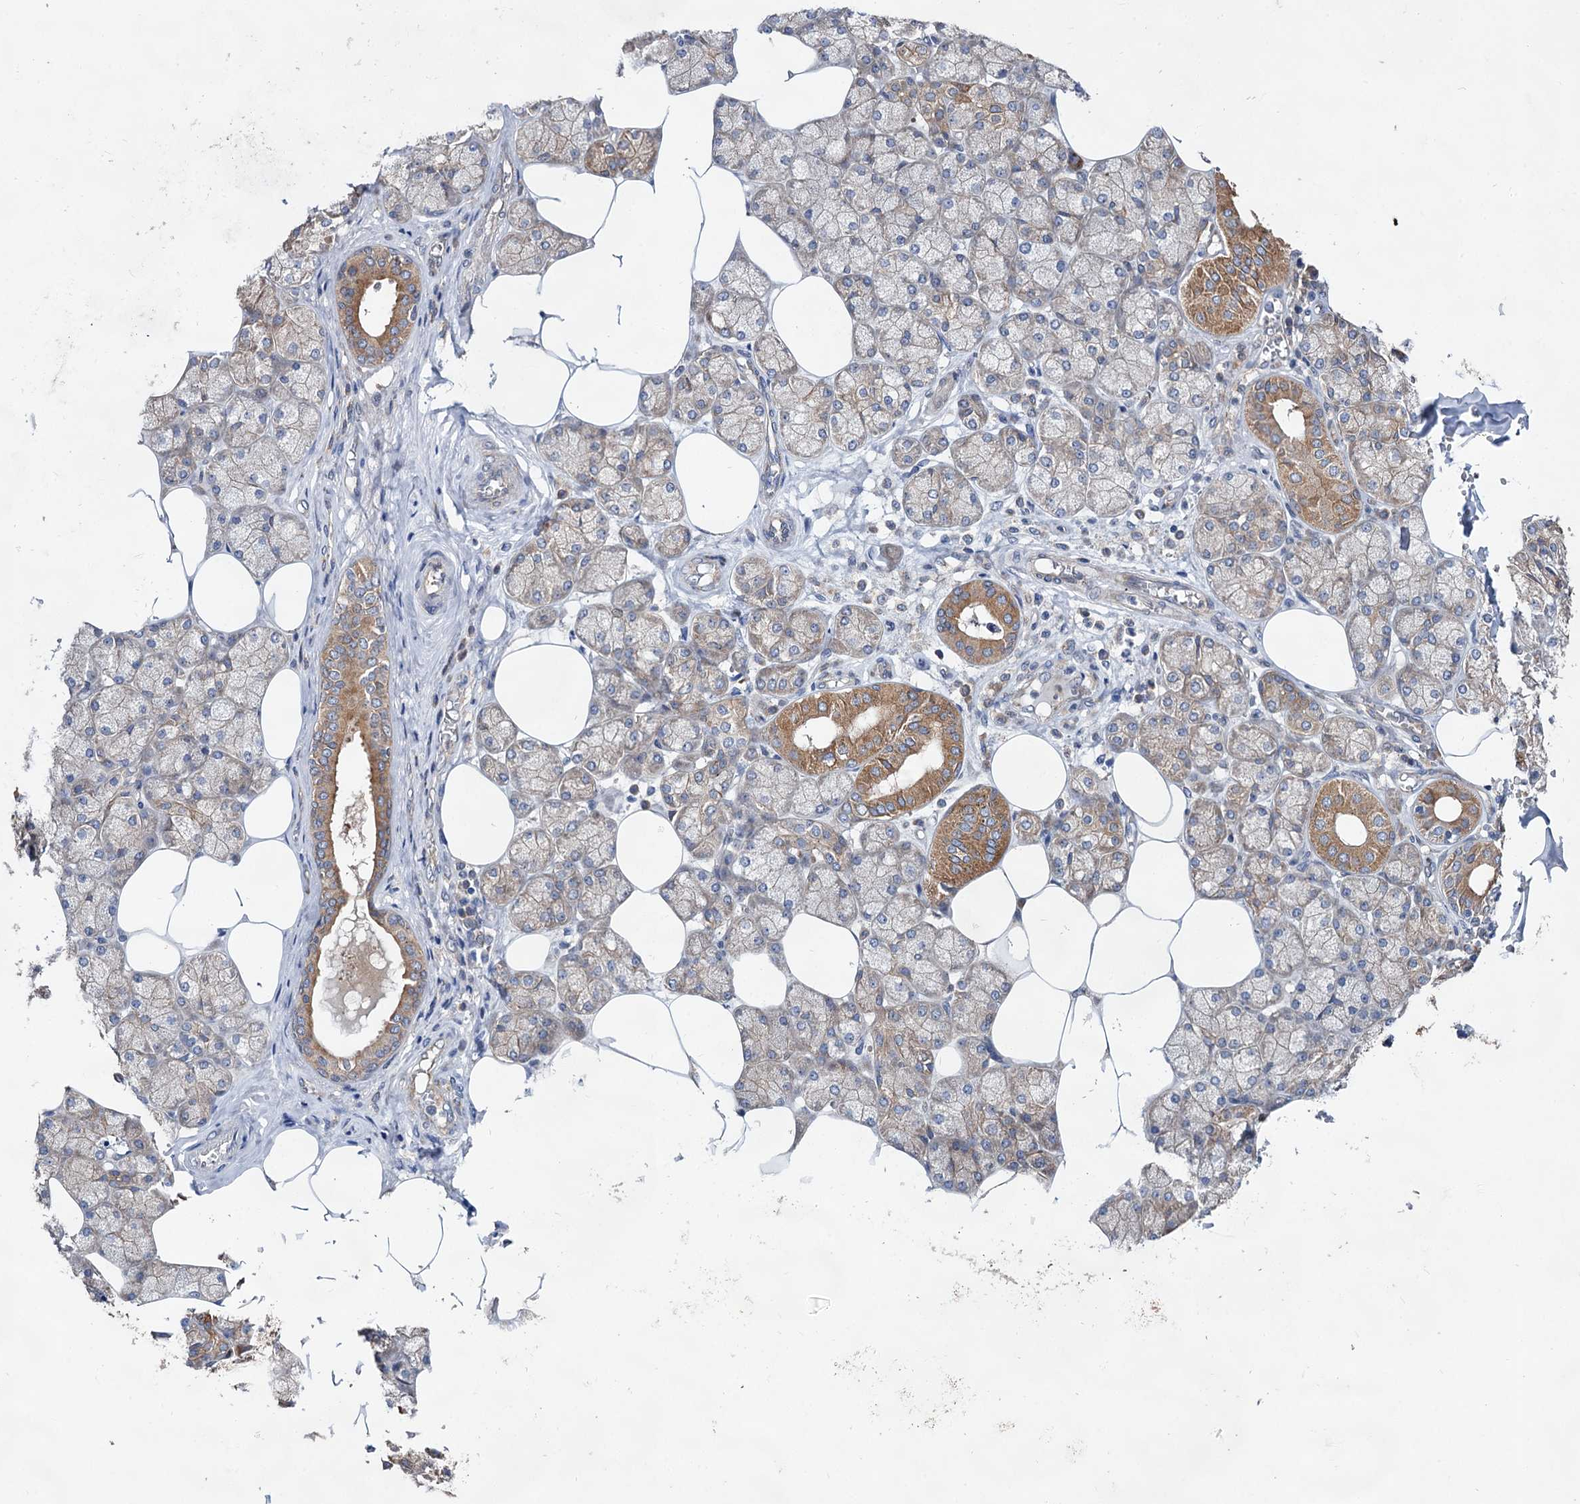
{"staining": {"intensity": "moderate", "quantity": "25%-75%", "location": "cytoplasmic/membranous"}, "tissue": "salivary gland", "cell_type": "Glandular cells", "image_type": "normal", "snomed": [{"axis": "morphology", "description": "Normal tissue, NOS"}, {"axis": "topography", "description": "Salivary gland"}], "caption": "Moderate cytoplasmic/membranous expression is identified in approximately 25%-75% of glandular cells in normal salivary gland. (DAB (3,3'-diaminobenzidine) IHC with brightfield microscopy, high magnification).", "gene": "NAA25", "patient": {"sex": "male", "age": 62}}